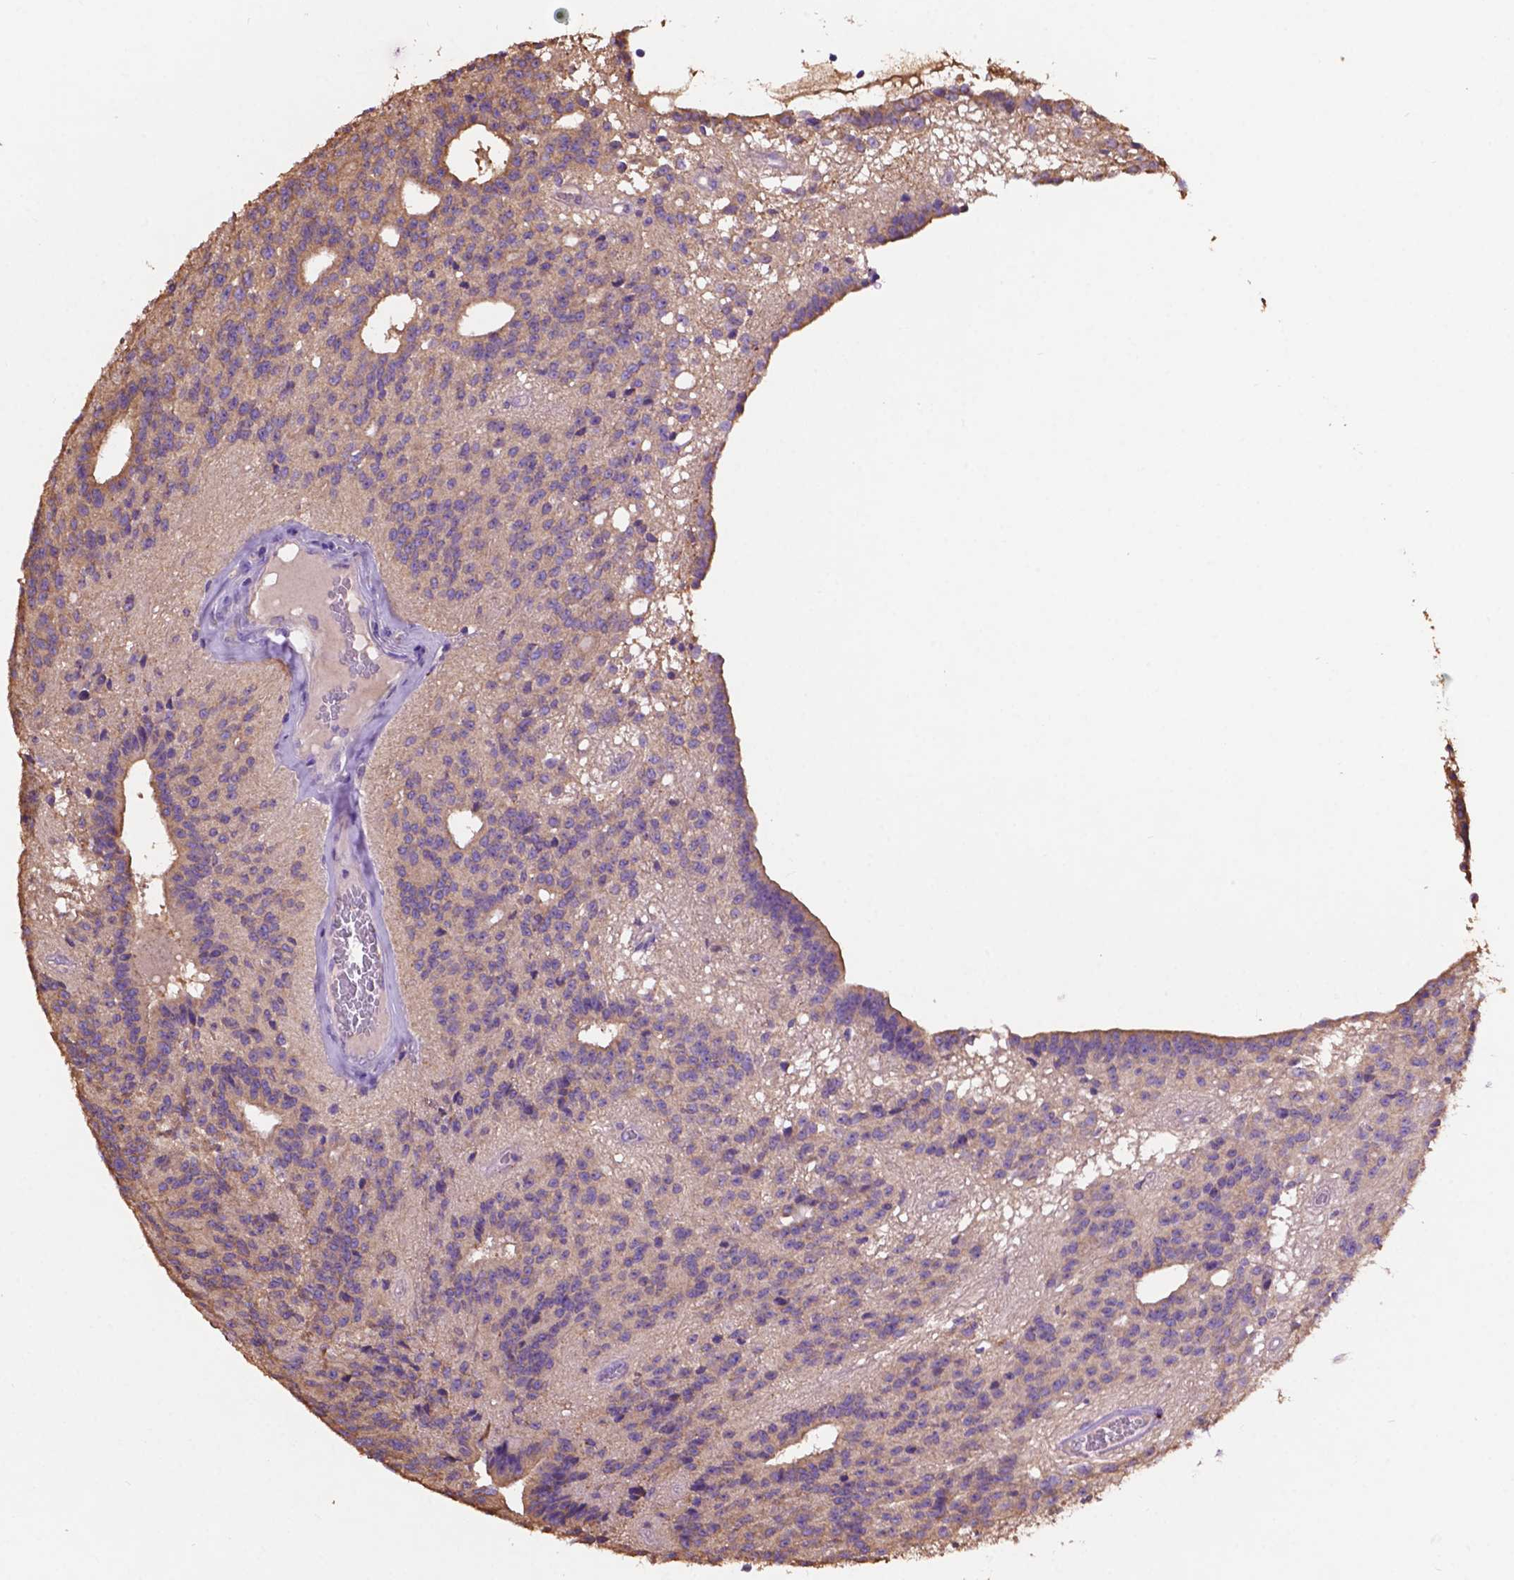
{"staining": {"intensity": "negative", "quantity": "none", "location": "none"}, "tissue": "glioma", "cell_type": "Tumor cells", "image_type": "cancer", "snomed": [{"axis": "morphology", "description": "Glioma, malignant, Low grade"}, {"axis": "topography", "description": "Brain"}], "caption": "This is an immunohistochemistry histopathology image of malignant glioma (low-grade). There is no staining in tumor cells.", "gene": "GDPD5", "patient": {"sex": "male", "age": 31}}